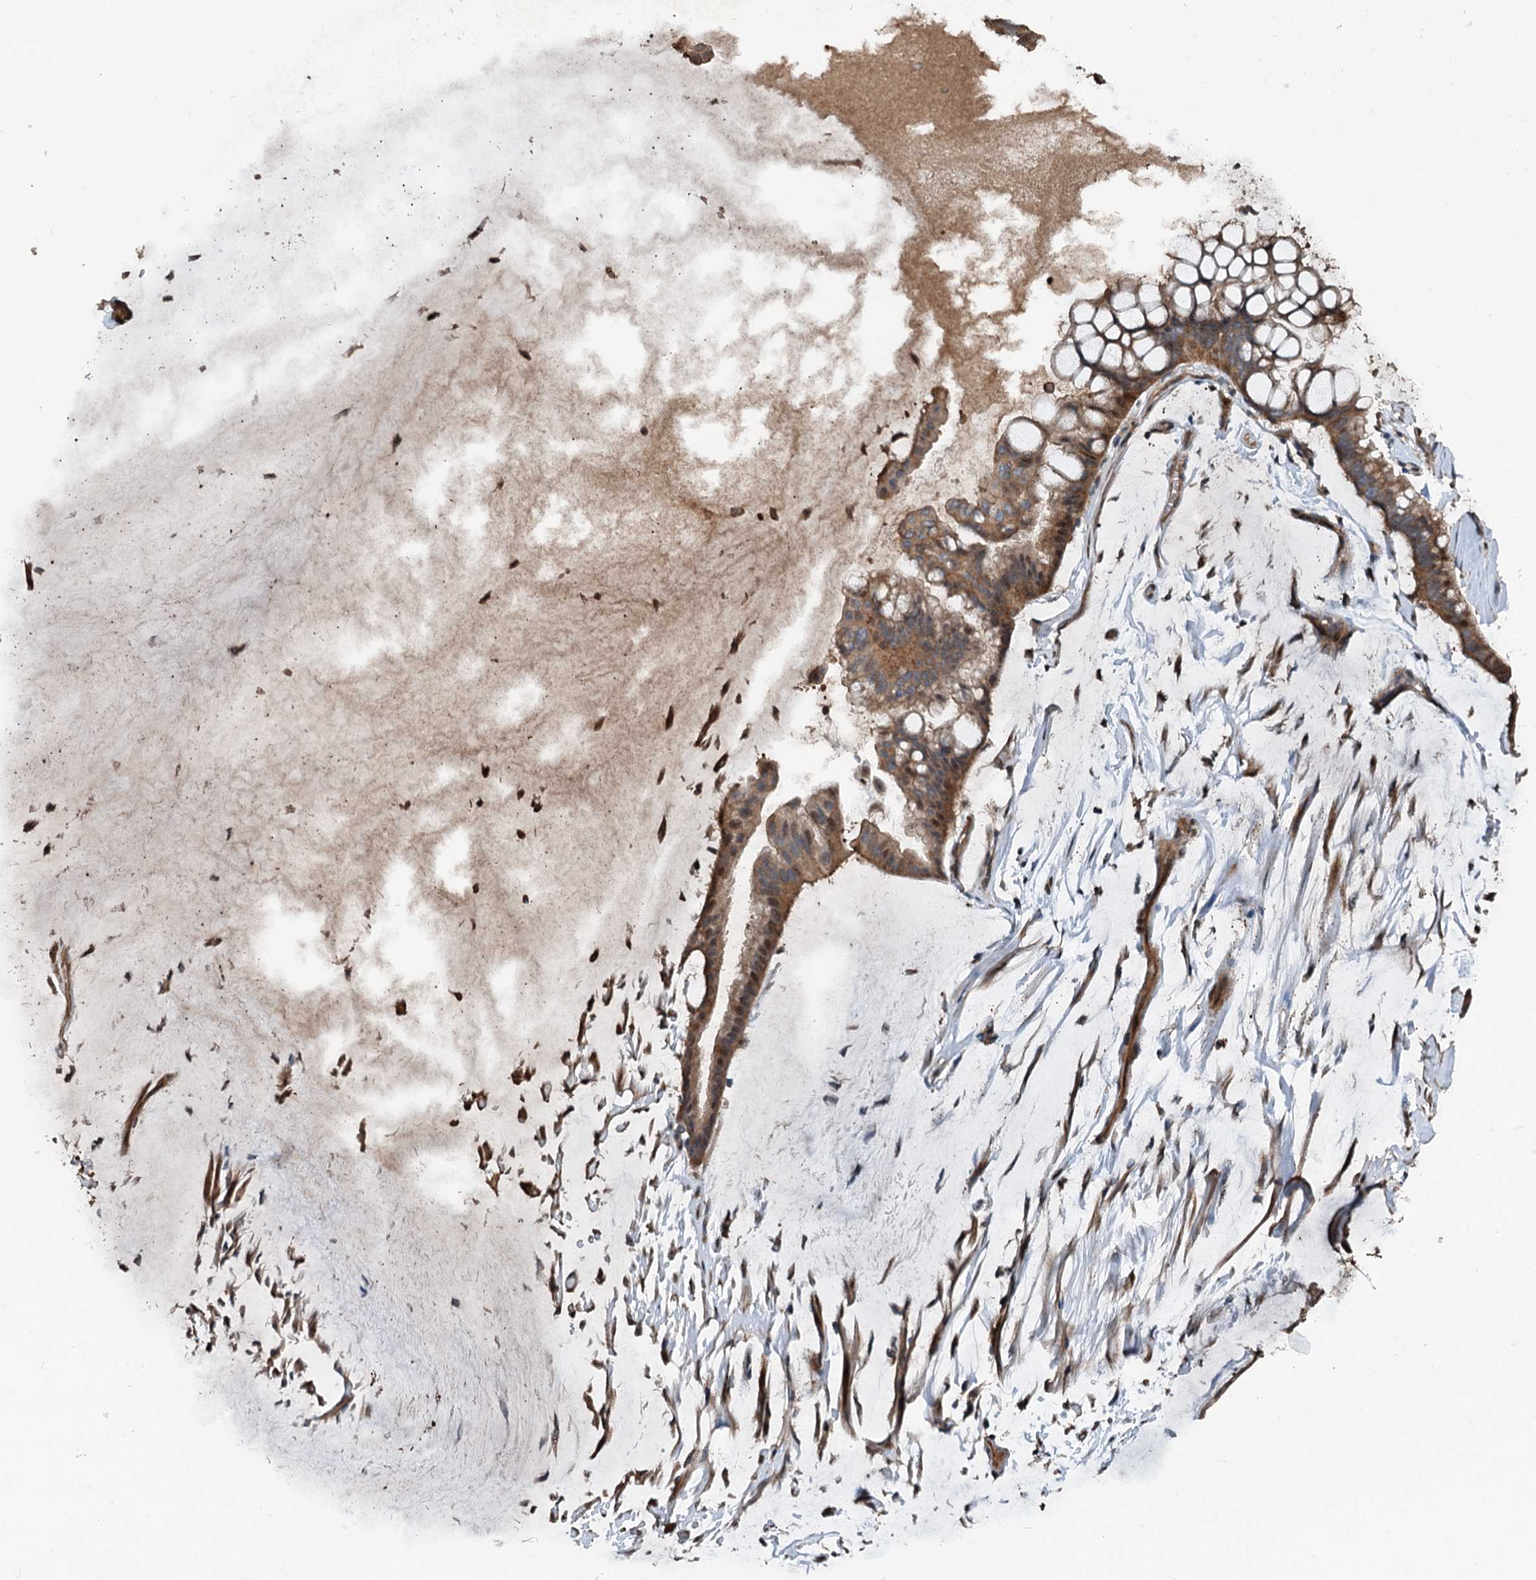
{"staining": {"intensity": "moderate", "quantity": ">75%", "location": "cytoplasmic/membranous"}, "tissue": "ovarian cancer", "cell_type": "Tumor cells", "image_type": "cancer", "snomed": [{"axis": "morphology", "description": "Cystadenocarcinoma, mucinous, NOS"}, {"axis": "topography", "description": "Ovary"}], "caption": "Moderate cytoplasmic/membranous protein staining is identified in approximately >75% of tumor cells in ovarian cancer.", "gene": "TEDC1", "patient": {"sex": "female", "age": 73}}